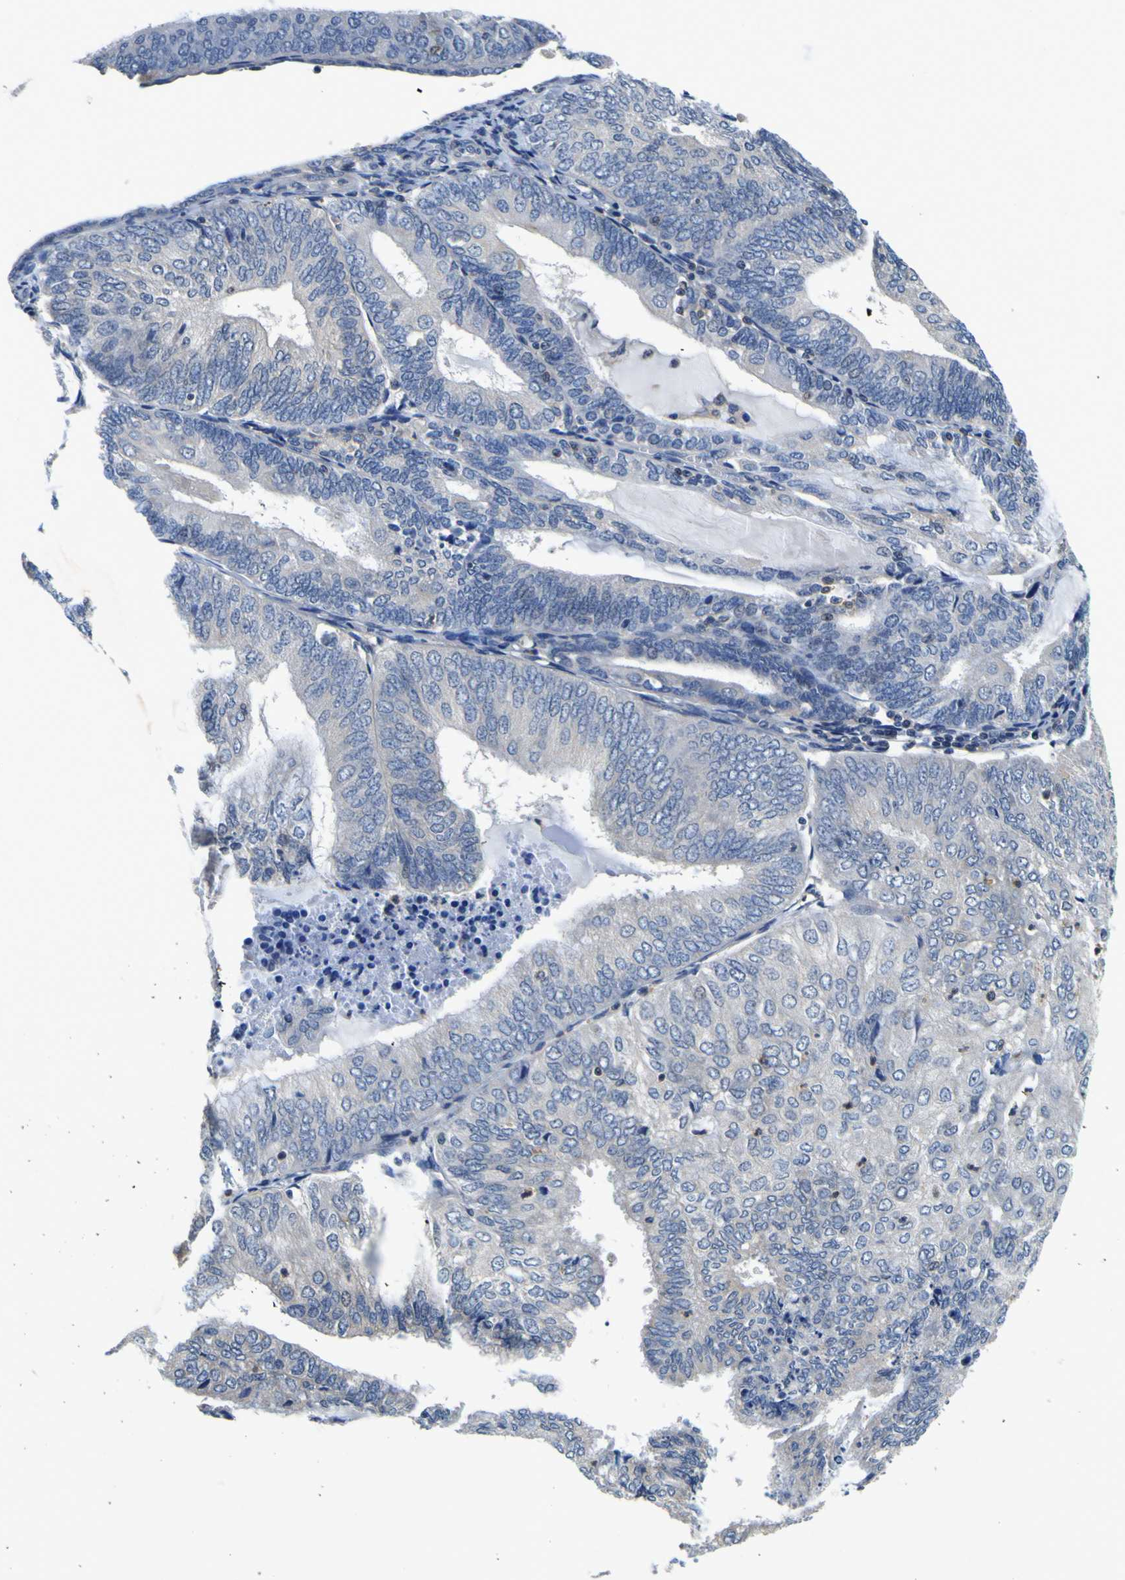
{"staining": {"intensity": "negative", "quantity": "none", "location": "none"}, "tissue": "endometrial cancer", "cell_type": "Tumor cells", "image_type": "cancer", "snomed": [{"axis": "morphology", "description": "Adenocarcinoma, NOS"}, {"axis": "topography", "description": "Endometrium"}], "caption": "An immunohistochemistry (IHC) histopathology image of endometrial cancer (adenocarcinoma) is shown. There is no staining in tumor cells of endometrial cancer (adenocarcinoma).", "gene": "TNIK", "patient": {"sex": "female", "age": 81}}